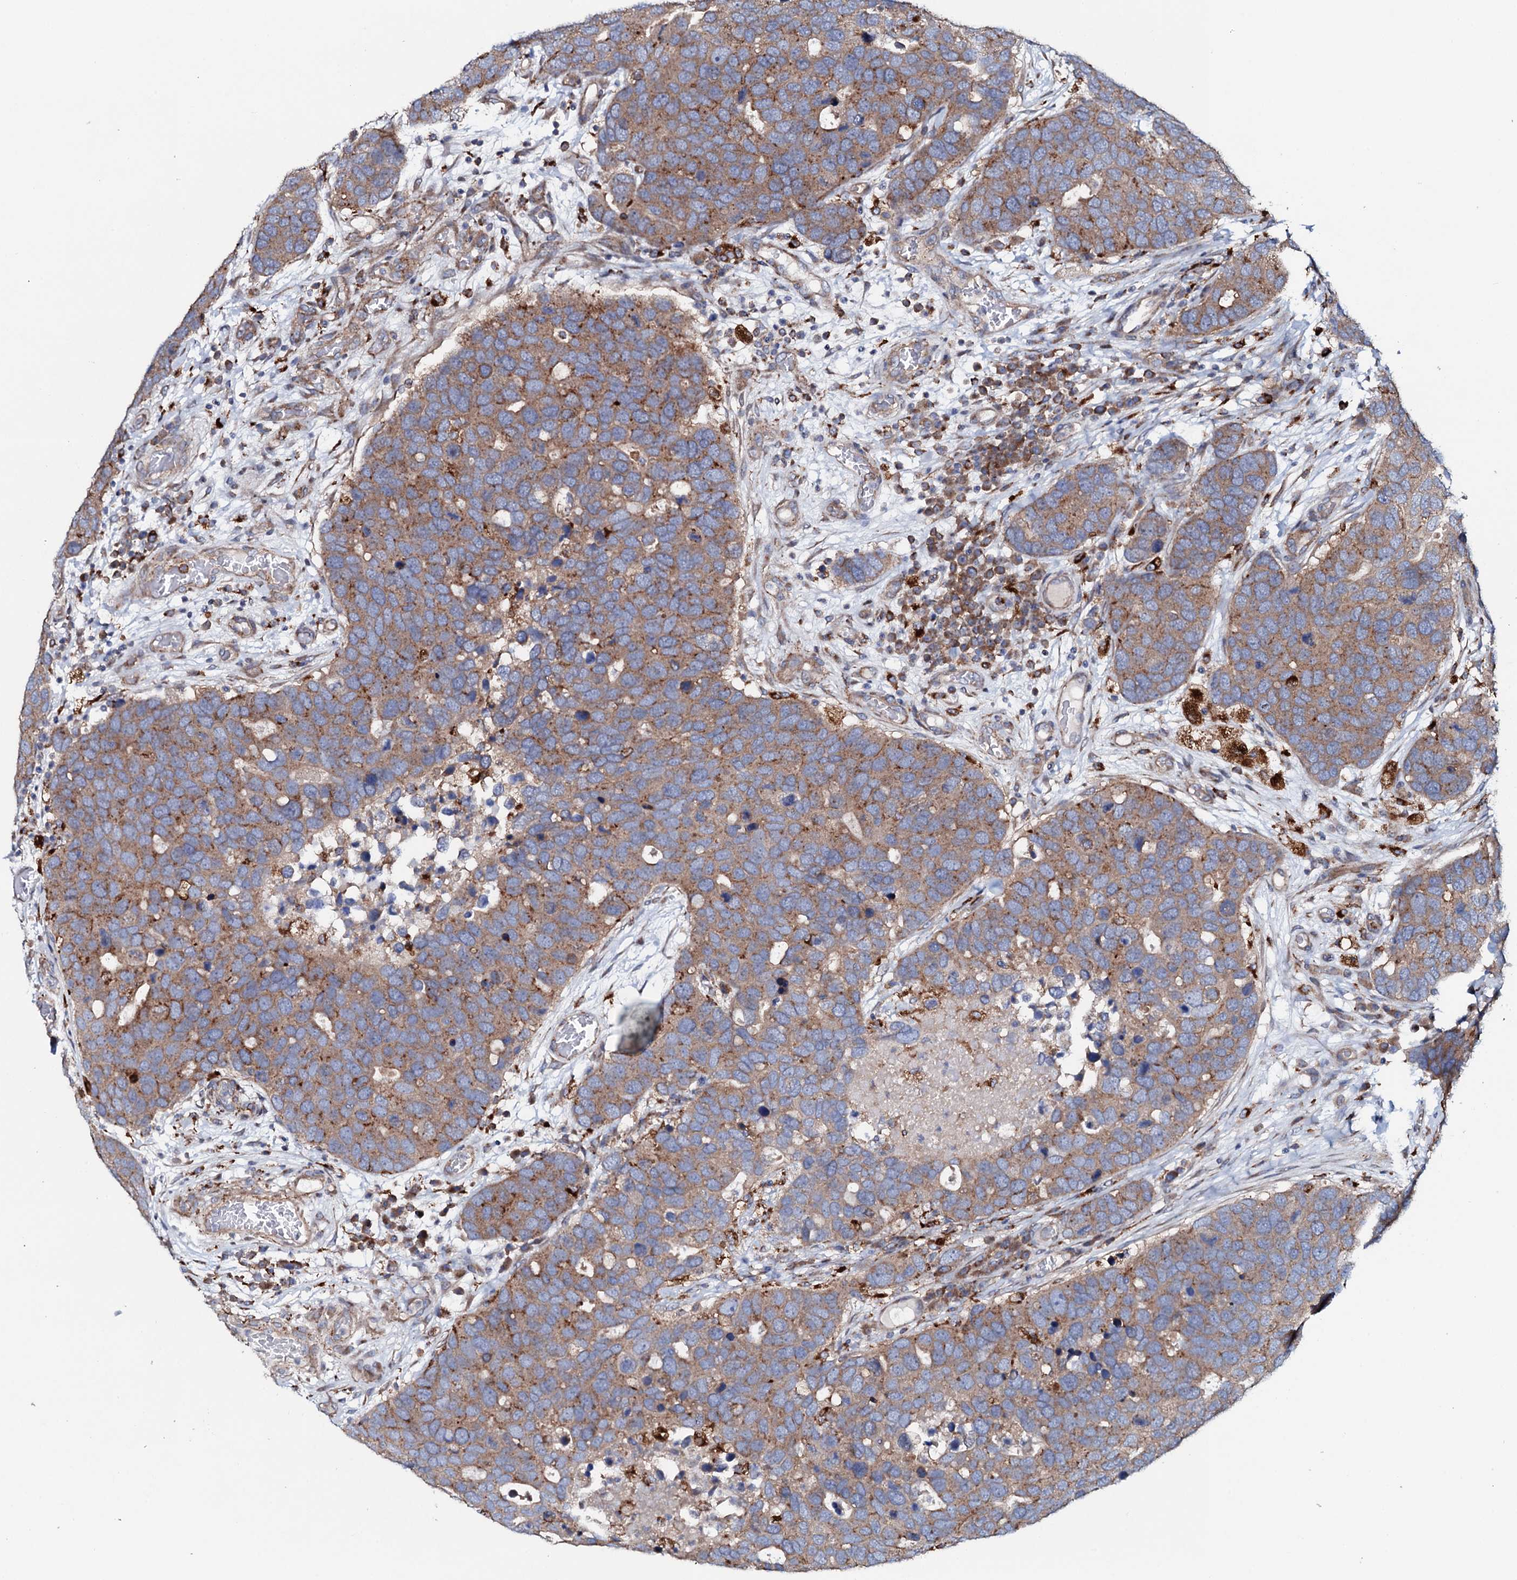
{"staining": {"intensity": "moderate", "quantity": ">75%", "location": "cytoplasmic/membranous"}, "tissue": "breast cancer", "cell_type": "Tumor cells", "image_type": "cancer", "snomed": [{"axis": "morphology", "description": "Duct carcinoma"}, {"axis": "topography", "description": "Breast"}], "caption": "A histopathology image of breast cancer (invasive ductal carcinoma) stained for a protein exhibits moderate cytoplasmic/membranous brown staining in tumor cells.", "gene": "P2RX4", "patient": {"sex": "female", "age": 83}}